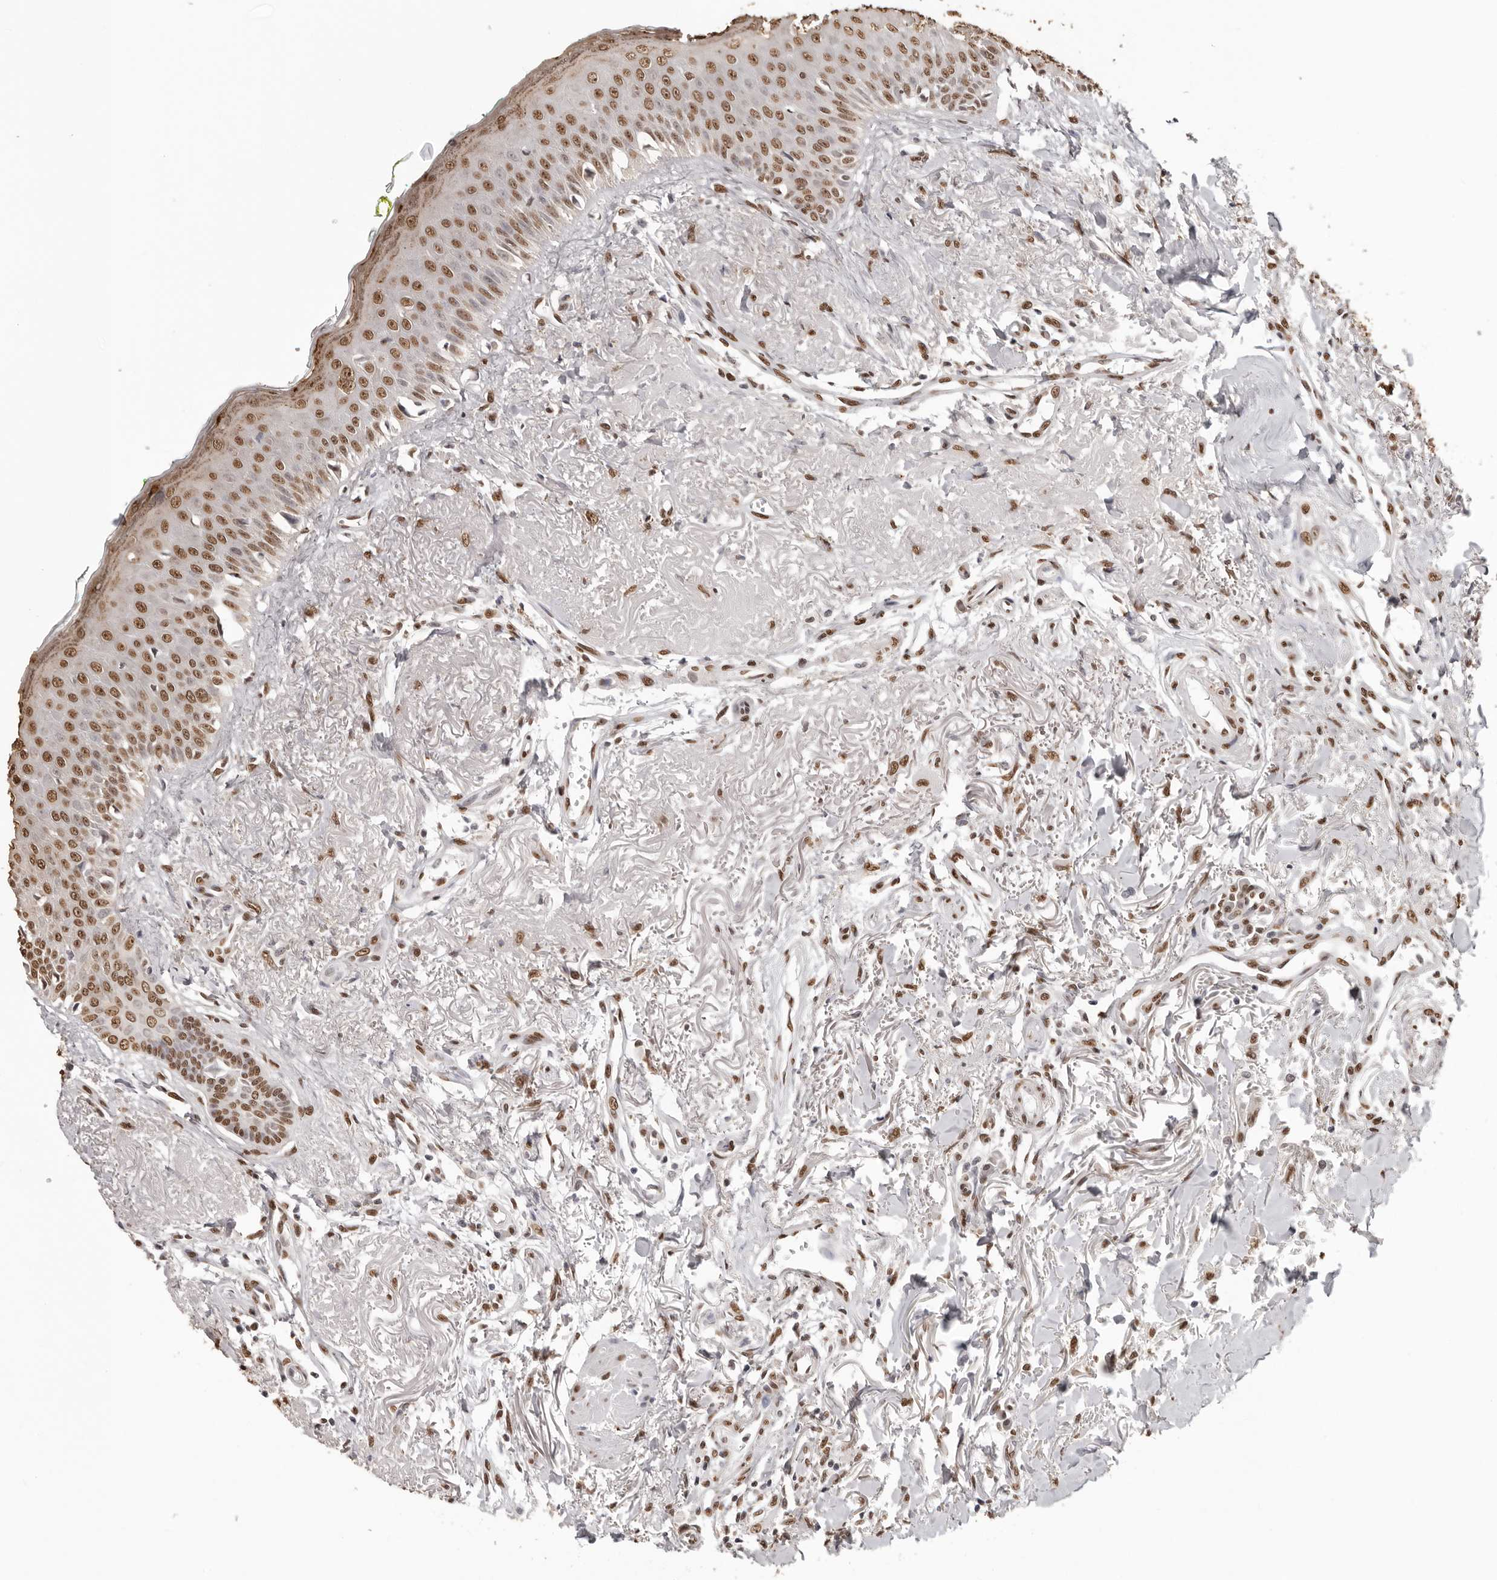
{"staining": {"intensity": "moderate", "quantity": ">75%", "location": "nuclear"}, "tissue": "oral mucosa", "cell_type": "Squamous epithelial cells", "image_type": "normal", "snomed": [{"axis": "morphology", "description": "Normal tissue, NOS"}, {"axis": "topography", "description": "Oral tissue"}], "caption": "IHC (DAB) staining of normal human oral mucosa shows moderate nuclear protein expression in approximately >75% of squamous epithelial cells.", "gene": "OLIG3", "patient": {"sex": "female", "age": 70}}